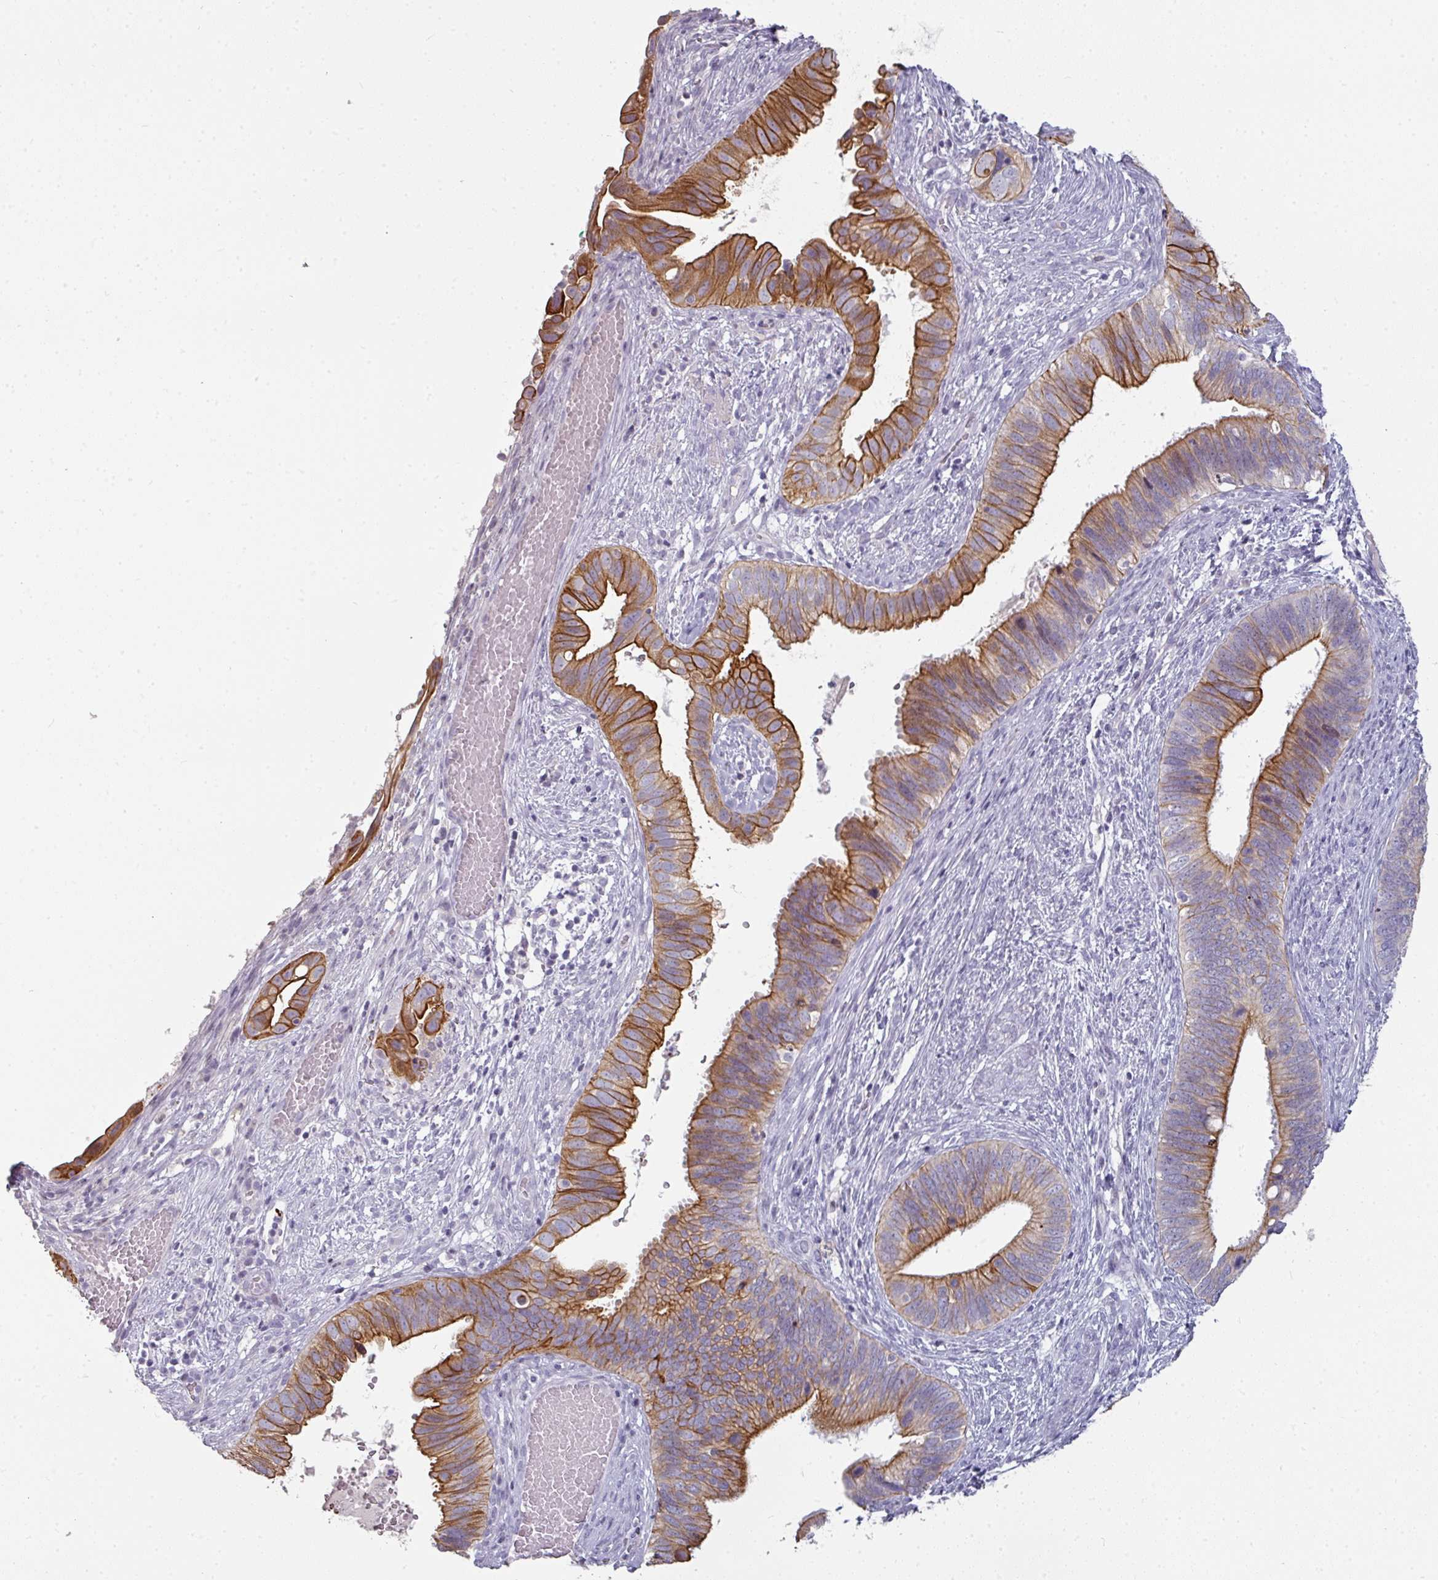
{"staining": {"intensity": "strong", "quantity": ">75%", "location": "cytoplasmic/membranous"}, "tissue": "cervical cancer", "cell_type": "Tumor cells", "image_type": "cancer", "snomed": [{"axis": "morphology", "description": "Adenocarcinoma, NOS"}, {"axis": "topography", "description": "Cervix"}], "caption": "This is a micrograph of immunohistochemistry (IHC) staining of cervical cancer (adenocarcinoma), which shows strong positivity in the cytoplasmic/membranous of tumor cells.", "gene": "GTF2H3", "patient": {"sex": "female", "age": 42}}